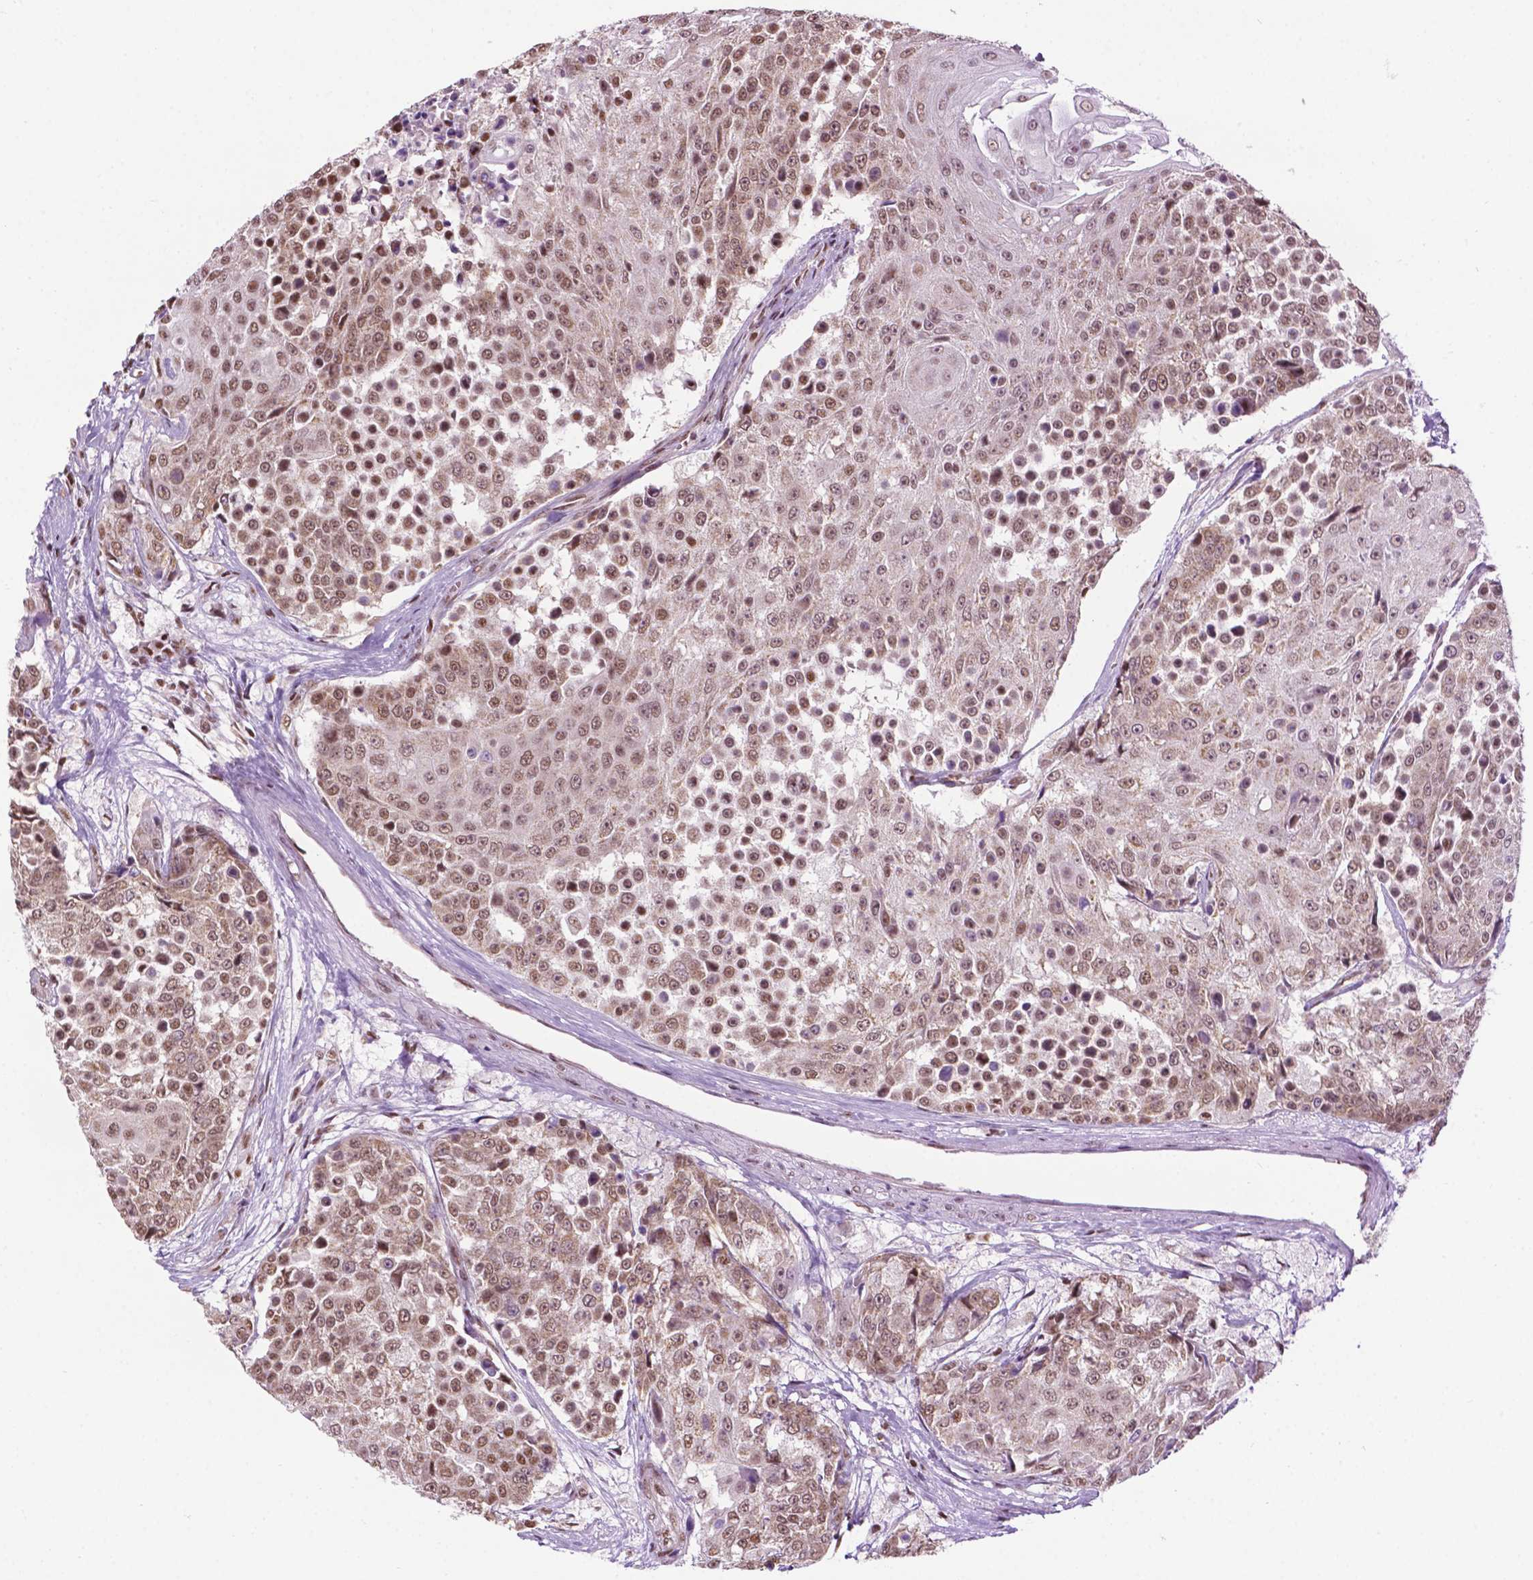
{"staining": {"intensity": "moderate", "quantity": ">75%", "location": "nuclear"}, "tissue": "urothelial cancer", "cell_type": "Tumor cells", "image_type": "cancer", "snomed": [{"axis": "morphology", "description": "Urothelial carcinoma, High grade"}, {"axis": "topography", "description": "Urinary bladder"}], "caption": "Moderate nuclear positivity is identified in about >75% of tumor cells in urothelial carcinoma (high-grade).", "gene": "COL23A1", "patient": {"sex": "female", "age": 63}}